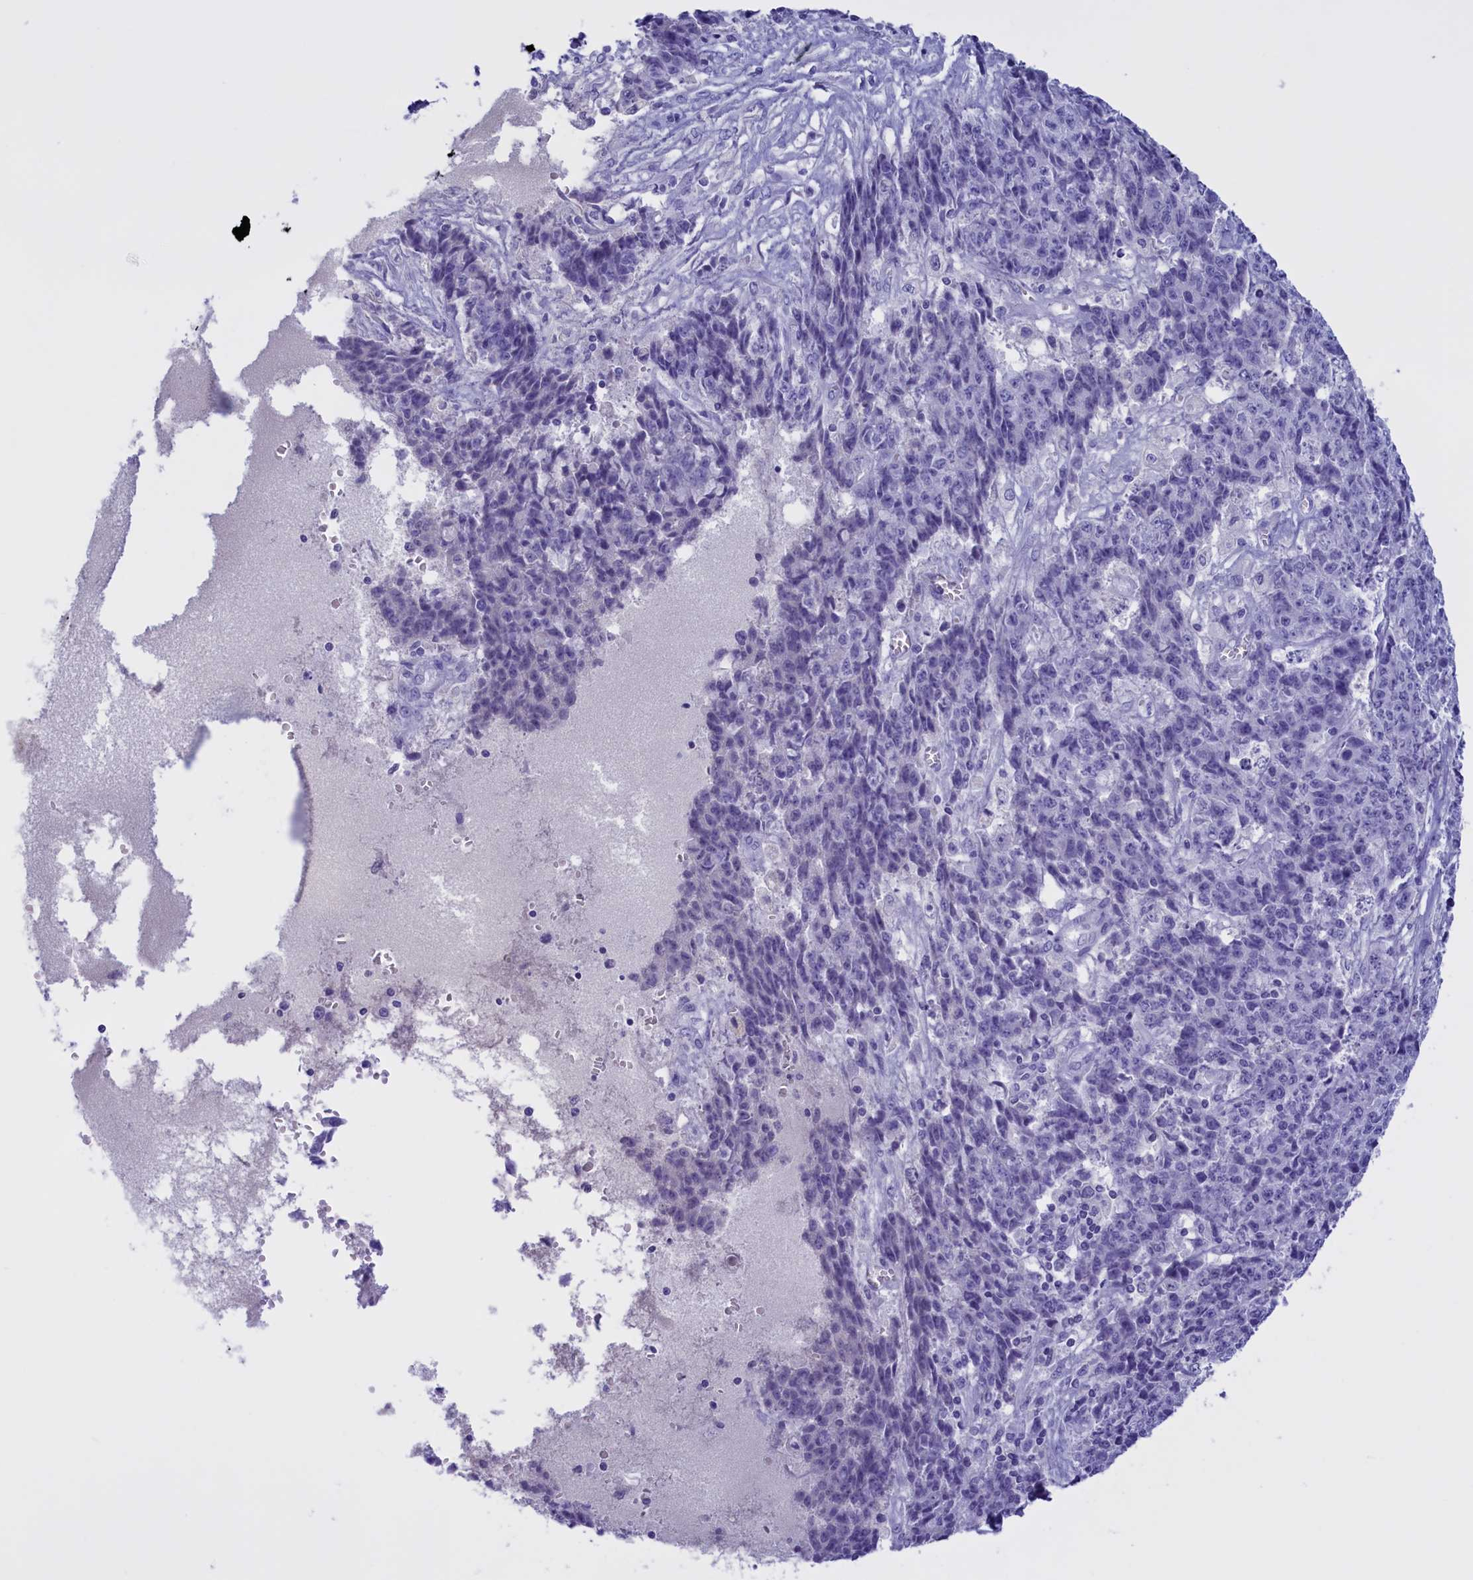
{"staining": {"intensity": "negative", "quantity": "none", "location": "none"}, "tissue": "ovarian cancer", "cell_type": "Tumor cells", "image_type": "cancer", "snomed": [{"axis": "morphology", "description": "Carcinoma, endometroid"}, {"axis": "topography", "description": "Ovary"}], "caption": "IHC of human ovarian cancer reveals no positivity in tumor cells.", "gene": "PROK2", "patient": {"sex": "female", "age": 42}}